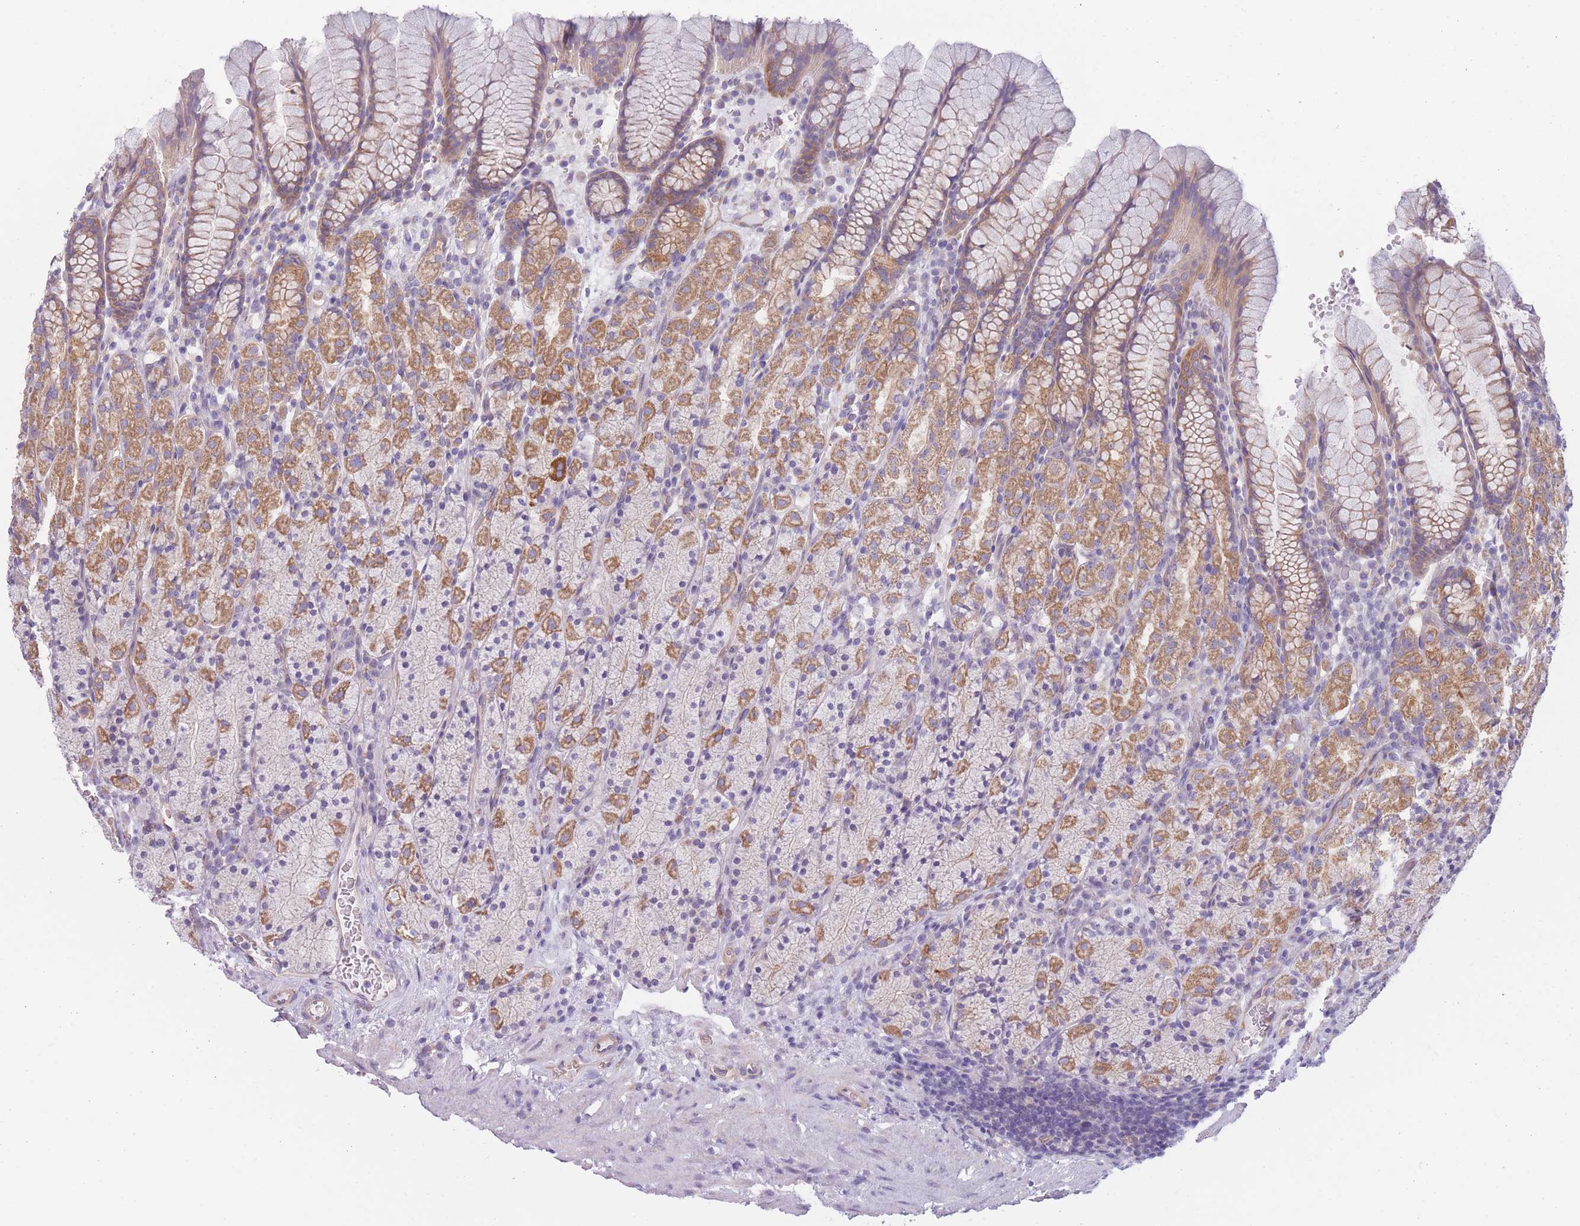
{"staining": {"intensity": "moderate", "quantity": "25%-75%", "location": "cytoplasmic/membranous"}, "tissue": "stomach", "cell_type": "Glandular cells", "image_type": "normal", "snomed": [{"axis": "morphology", "description": "Normal tissue, NOS"}, {"axis": "topography", "description": "Stomach, upper"}, {"axis": "topography", "description": "Stomach"}], "caption": "Immunohistochemistry (IHC) of benign human stomach reveals medium levels of moderate cytoplasmic/membranous staining in approximately 25%-75% of glandular cells. (Brightfield microscopy of DAB IHC at high magnification).", "gene": "SERPINB3", "patient": {"sex": "male", "age": 62}}